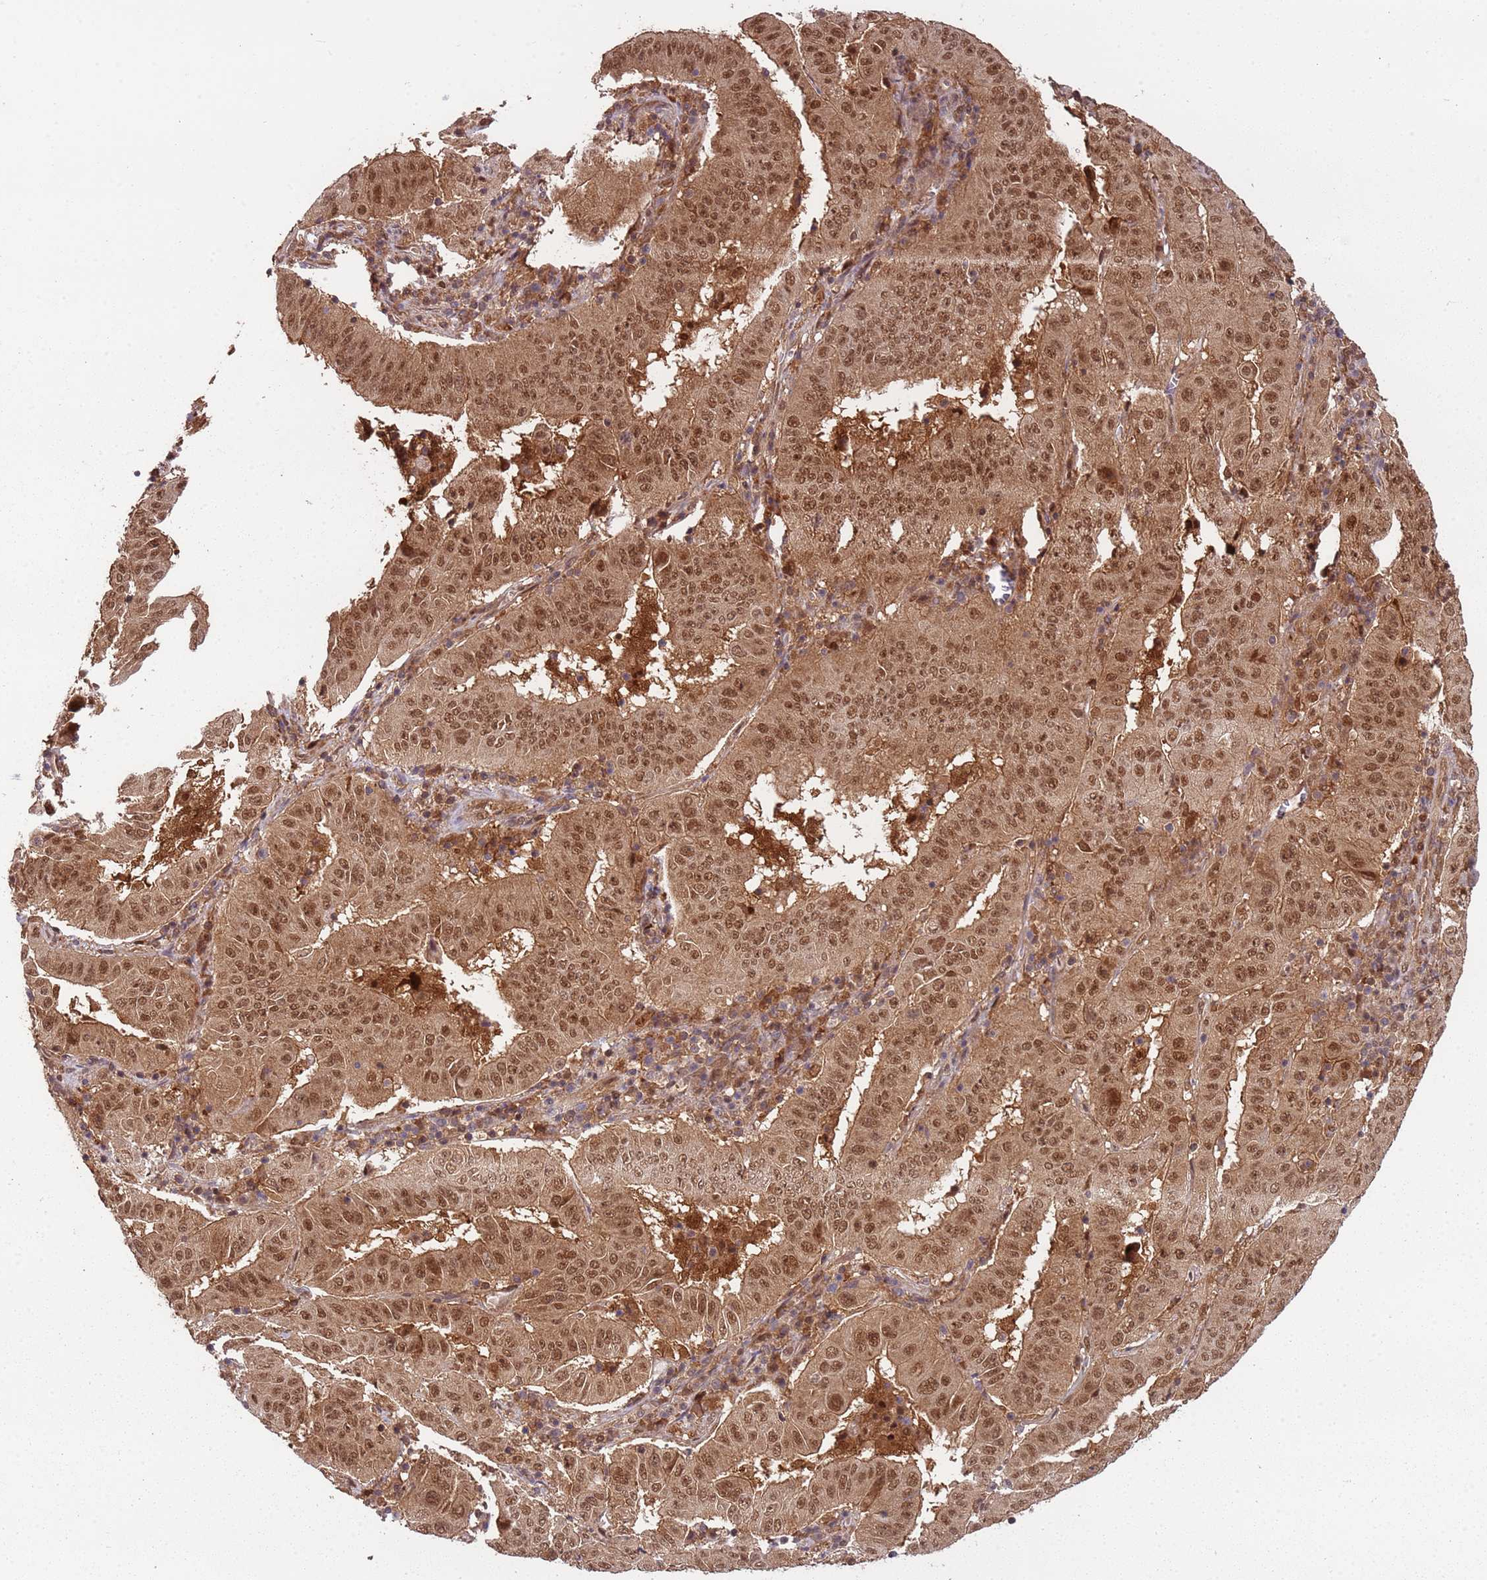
{"staining": {"intensity": "moderate", "quantity": ">75%", "location": "cytoplasmic/membranous,nuclear"}, "tissue": "pancreatic cancer", "cell_type": "Tumor cells", "image_type": "cancer", "snomed": [{"axis": "morphology", "description": "Adenocarcinoma, NOS"}, {"axis": "topography", "description": "Pancreas"}], "caption": "Tumor cells demonstrate moderate cytoplasmic/membranous and nuclear positivity in approximately >75% of cells in adenocarcinoma (pancreatic). (DAB = brown stain, brightfield microscopy at high magnification).", "gene": "PGLS", "patient": {"sex": "male", "age": 63}}